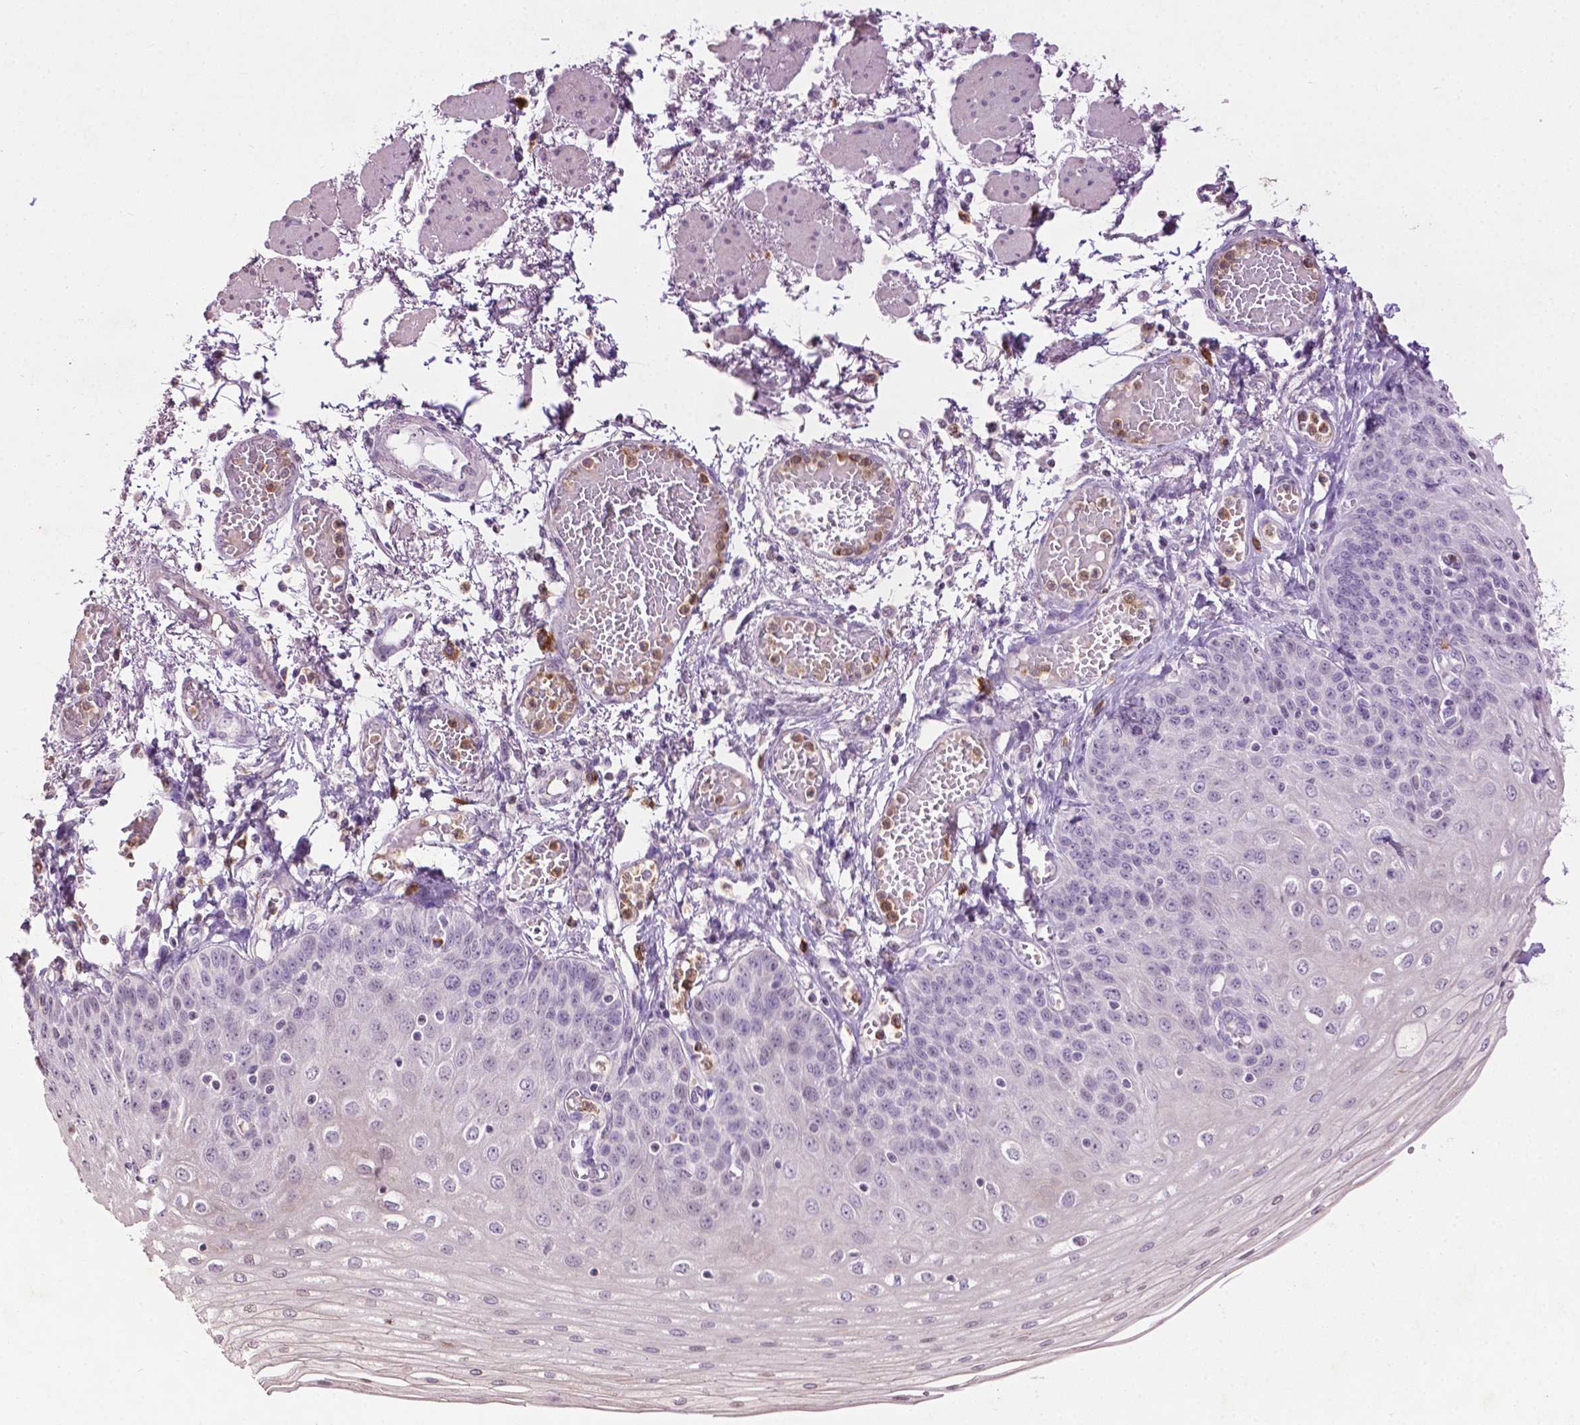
{"staining": {"intensity": "negative", "quantity": "none", "location": "none"}, "tissue": "esophagus", "cell_type": "Squamous epithelial cells", "image_type": "normal", "snomed": [{"axis": "morphology", "description": "Normal tissue, NOS"}, {"axis": "morphology", "description": "Adenocarcinoma, NOS"}, {"axis": "topography", "description": "Esophagus"}], "caption": "Immunohistochemistry photomicrograph of benign human esophagus stained for a protein (brown), which exhibits no positivity in squamous epithelial cells. The staining is performed using DAB (3,3'-diaminobenzidine) brown chromogen with nuclei counter-stained in using hematoxylin.", "gene": "NTNG2", "patient": {"sex": "male", "age": 81}}